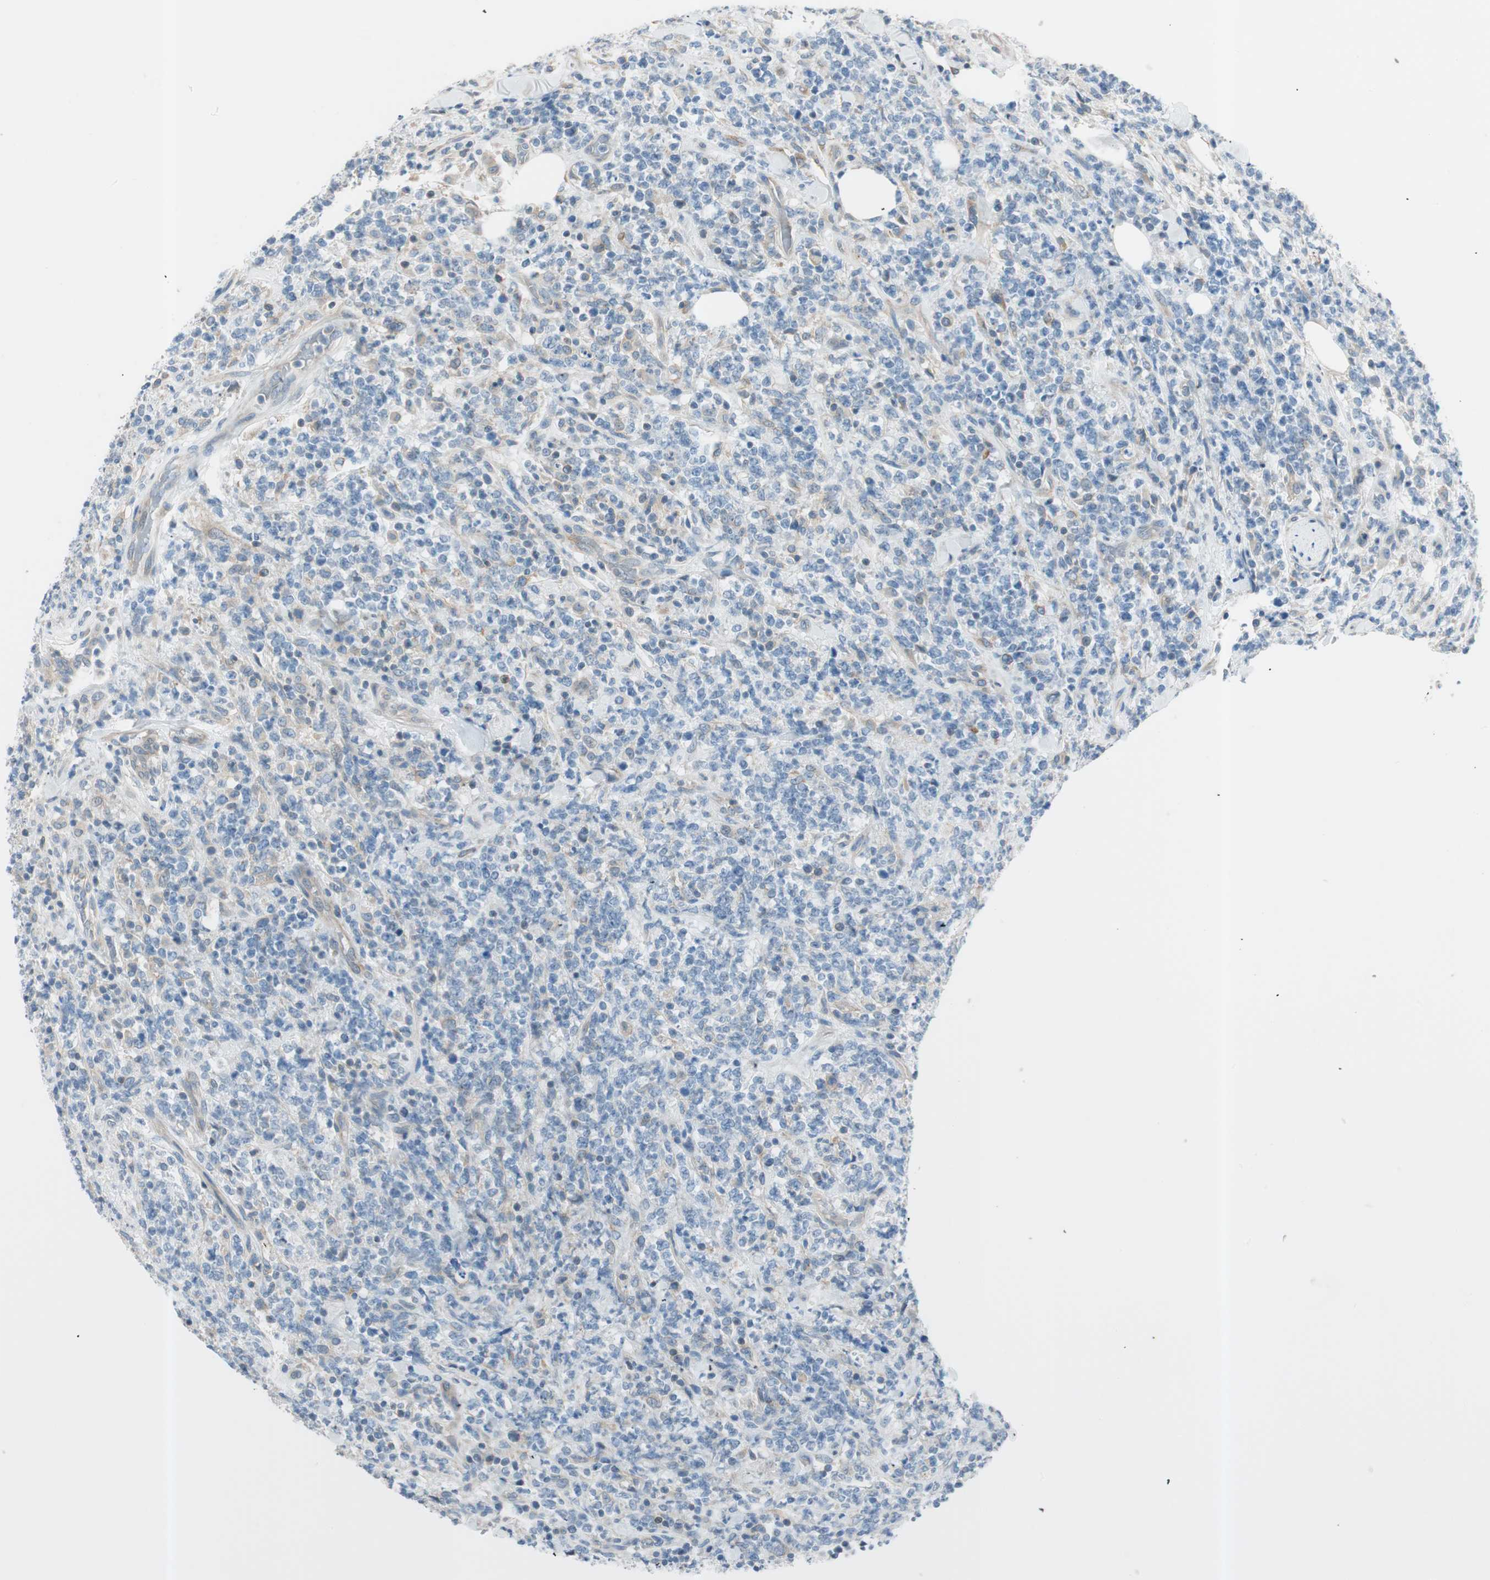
{"staining": {"intensity": "negative", "quantity": "none", "location": "none"}, "tissue": "lymphoma", "cell_type": "Tumor cells", "image_type": "cancer", "snomed": [{"axis": "morphology", "description": "Malignant lymphoma, non-Hodgkin's type, High grade"}, {"axis": "topography", "description": "Soft tissue"}], "caption": "Protein analysis of high-grade malignant lymphoma, non-Hodgkin's type displays no significant expression in tumor cells. (Stains: DAB IHC with hematoxylin counter stain, Microscopy: brightfield microscopy at high magnification).", "gene": "CDK3", "patient": {"sex": "male", "age": 18}}